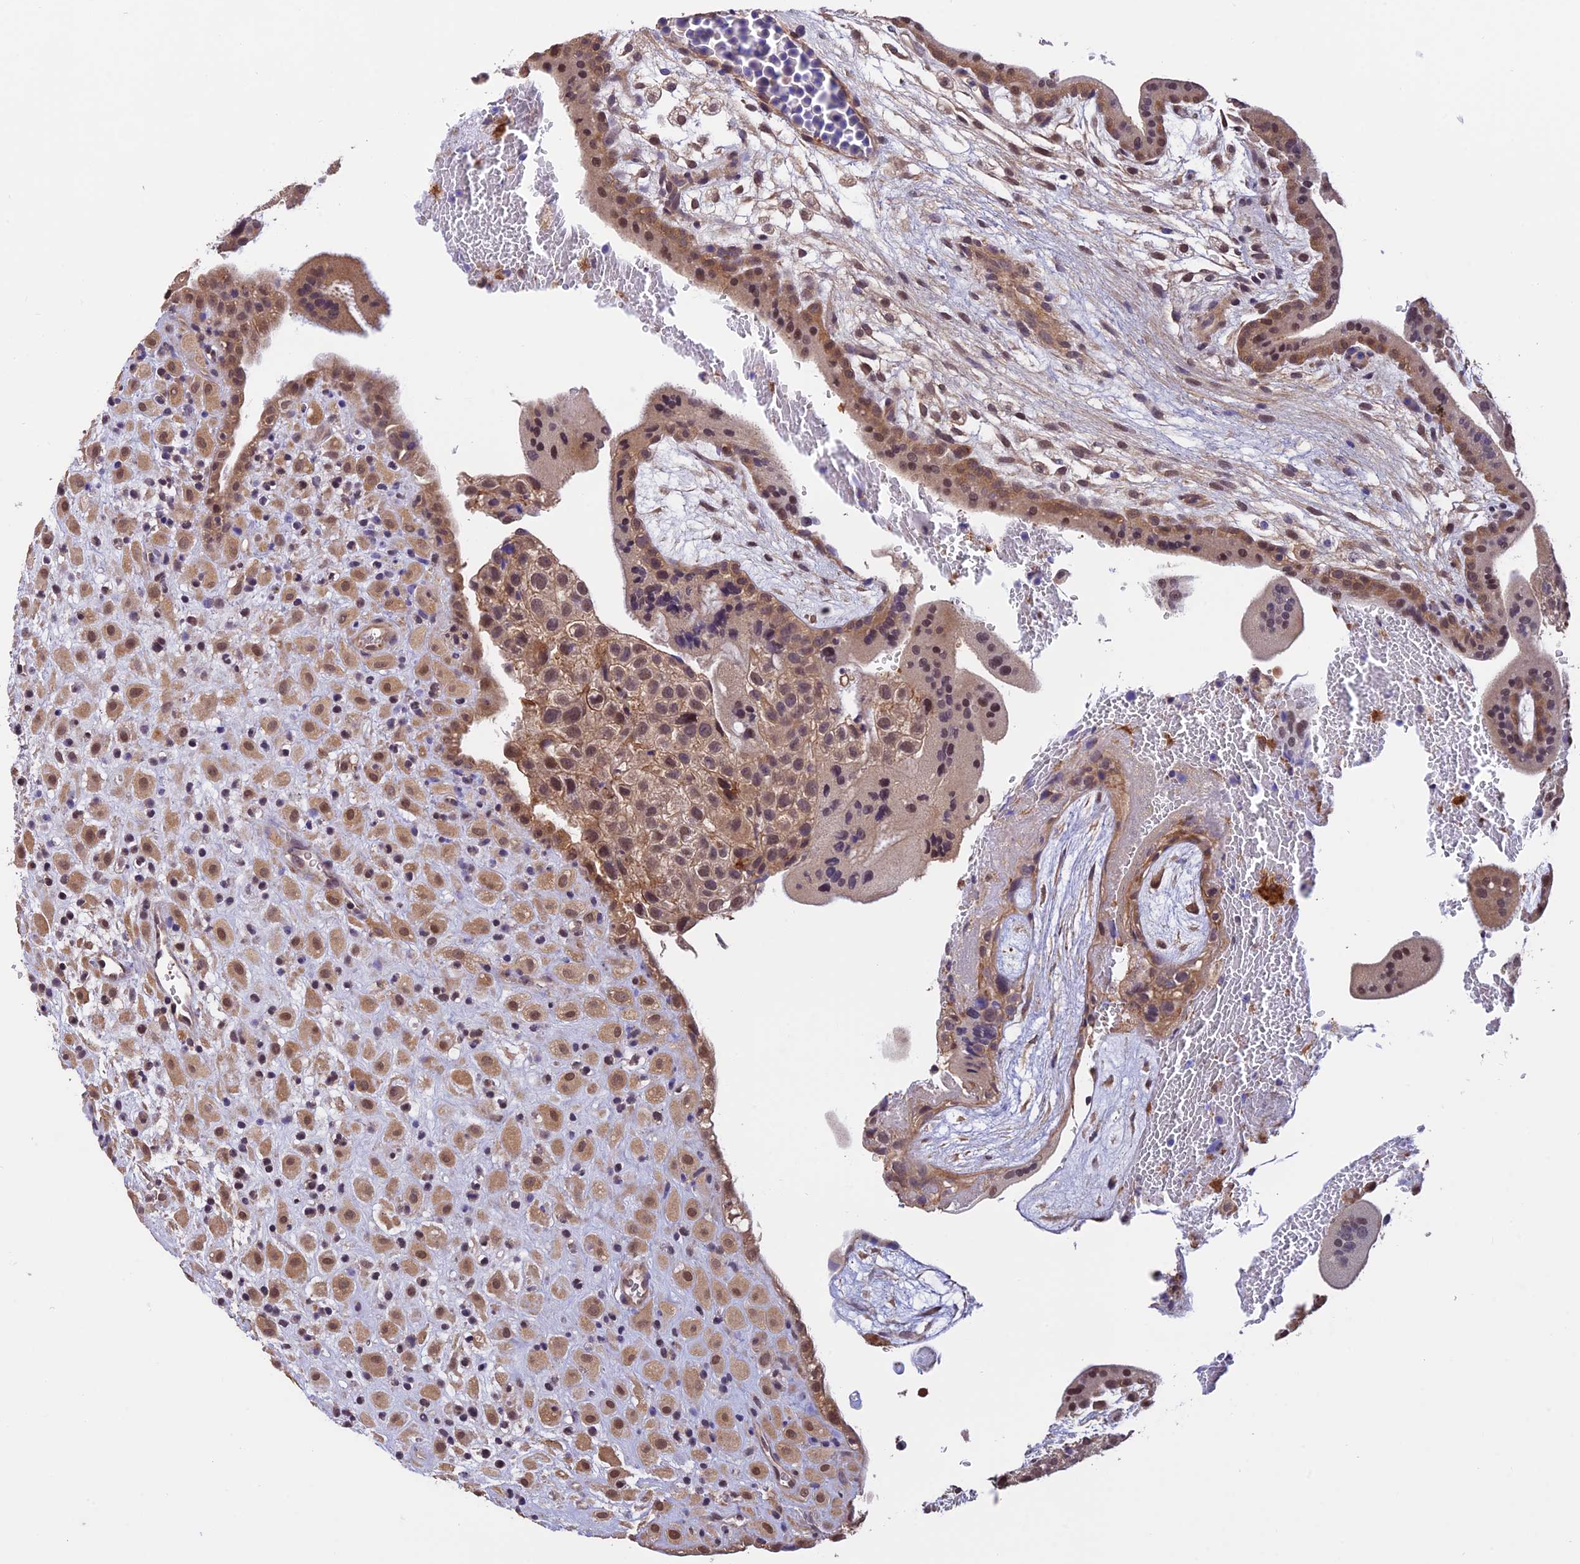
{"staining": {"intensity": "moderate", "quantity": ">75%", "location": "cytoplasmic/membranous,nuclear"}, "tissue": "placenta", "cell_type": "Decidual cells", "image_type": "normal", "snomed": [{"axis": "morphology", "description": "Normal tissue, NOS"}, {"axis": "topography", "description": "Placenta"}], "caption": "IHC (DAB (3,3'-diaminobenzidine)) staining of benign placenta demonstrates moderate cytoplasmic/membranous,nuclear protein positivity in about >75% of decidual cells. (Brightfield microscopy of DAB IHC at high magnification).", "gene": "PSMB3", "patient": {"sex": "female", "age": 35}}